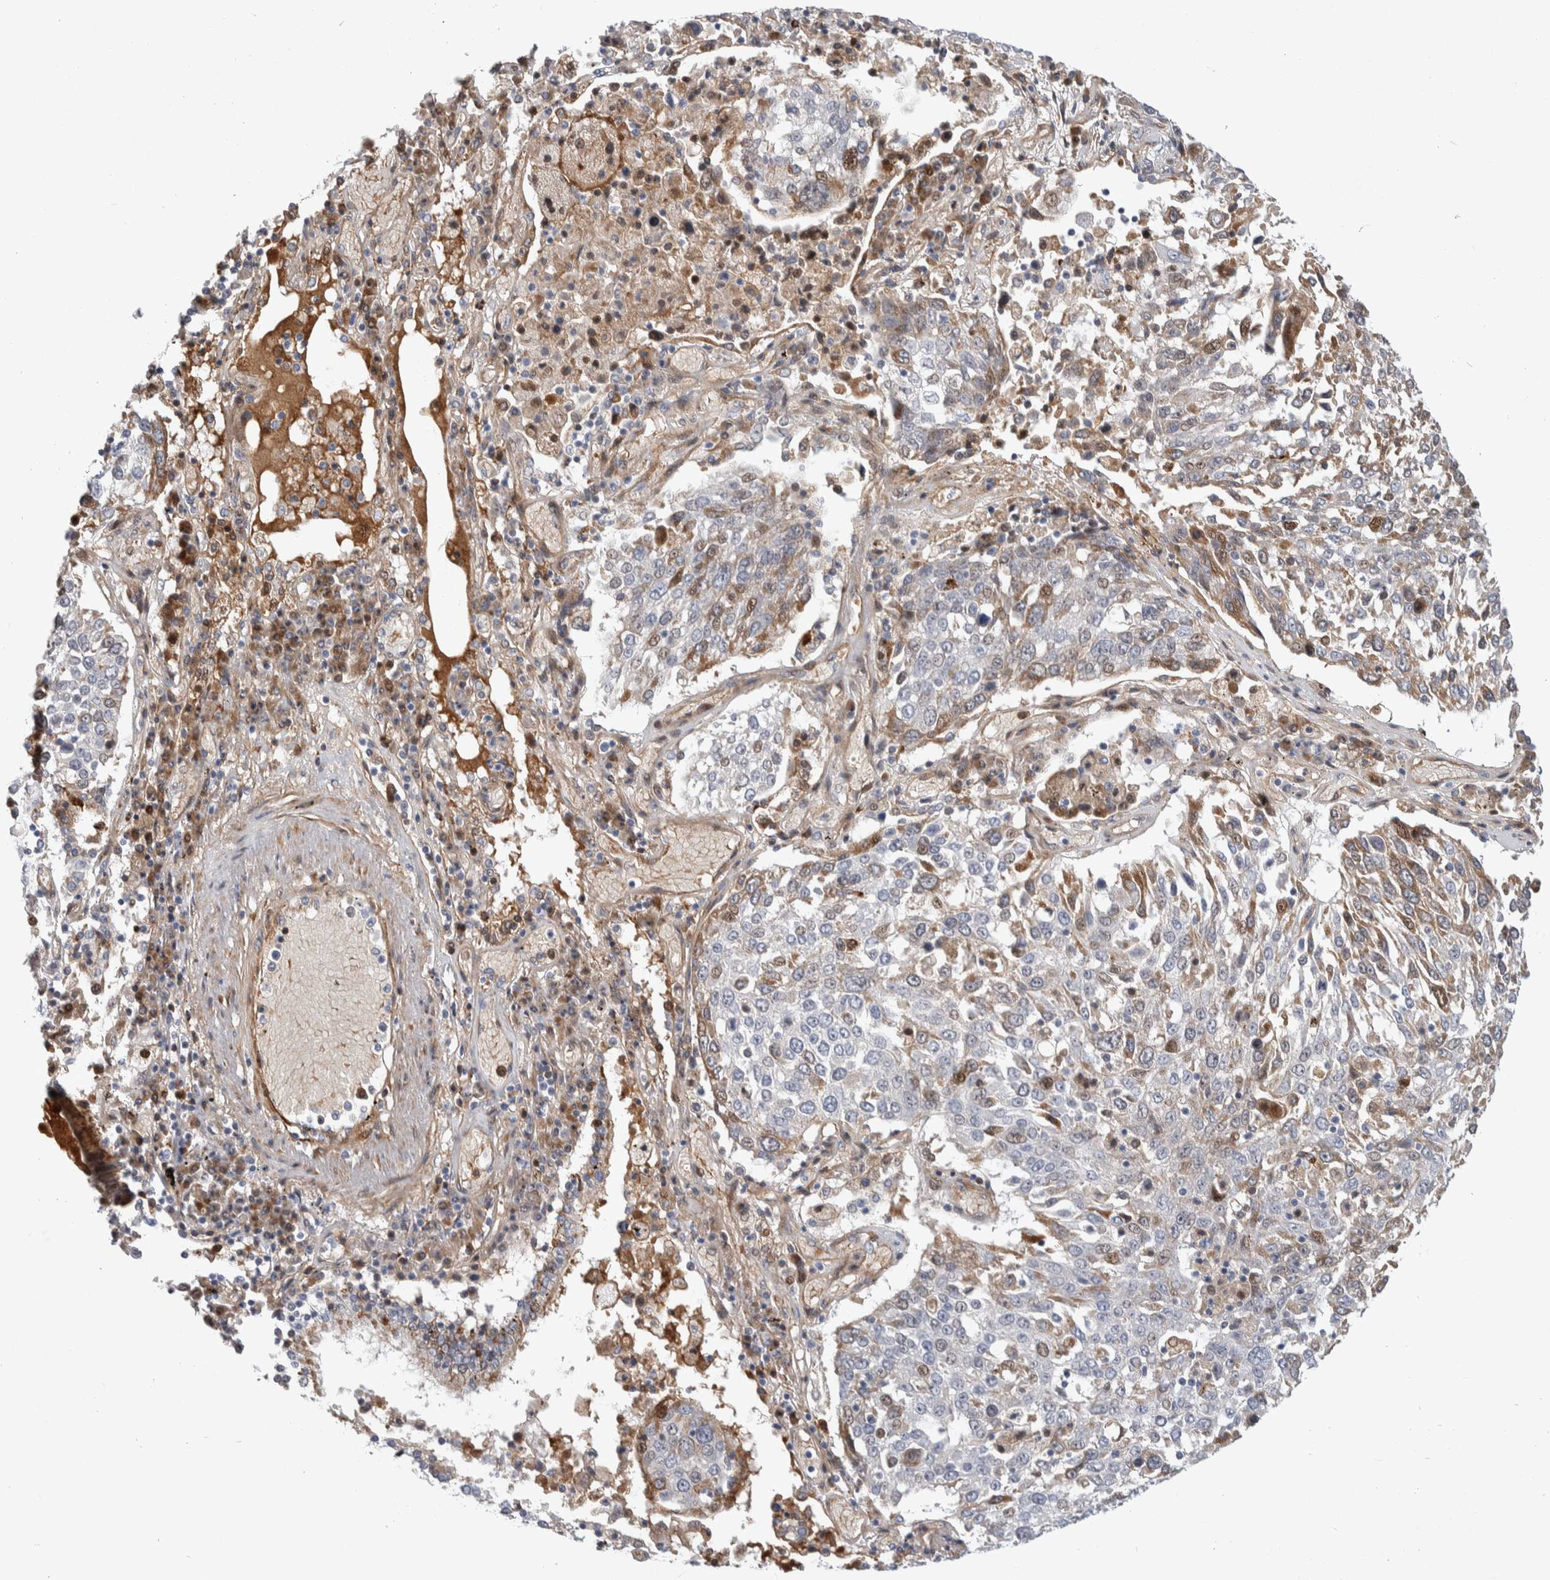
{"staining": {"intensity": "weak", "quantity": "<25%", "location": "cytoplasmic/membranous,nuclear"}, "tissue": "lung cancer", "cell_type": "Tumor cells", "image_type": "cancer", "snomed": [{"axis": "morphology", "description": "Squamous cell carcinoma, NOS"}, {"axis": "topography", "description": "Lung"}], "caption": "Human squamous cell carcinoma (lung) stained for a protein using IHC exhibits no staining in tumor cells.", "gene": "PSMG3", "patient": {"sex": "male", "age": 65}}